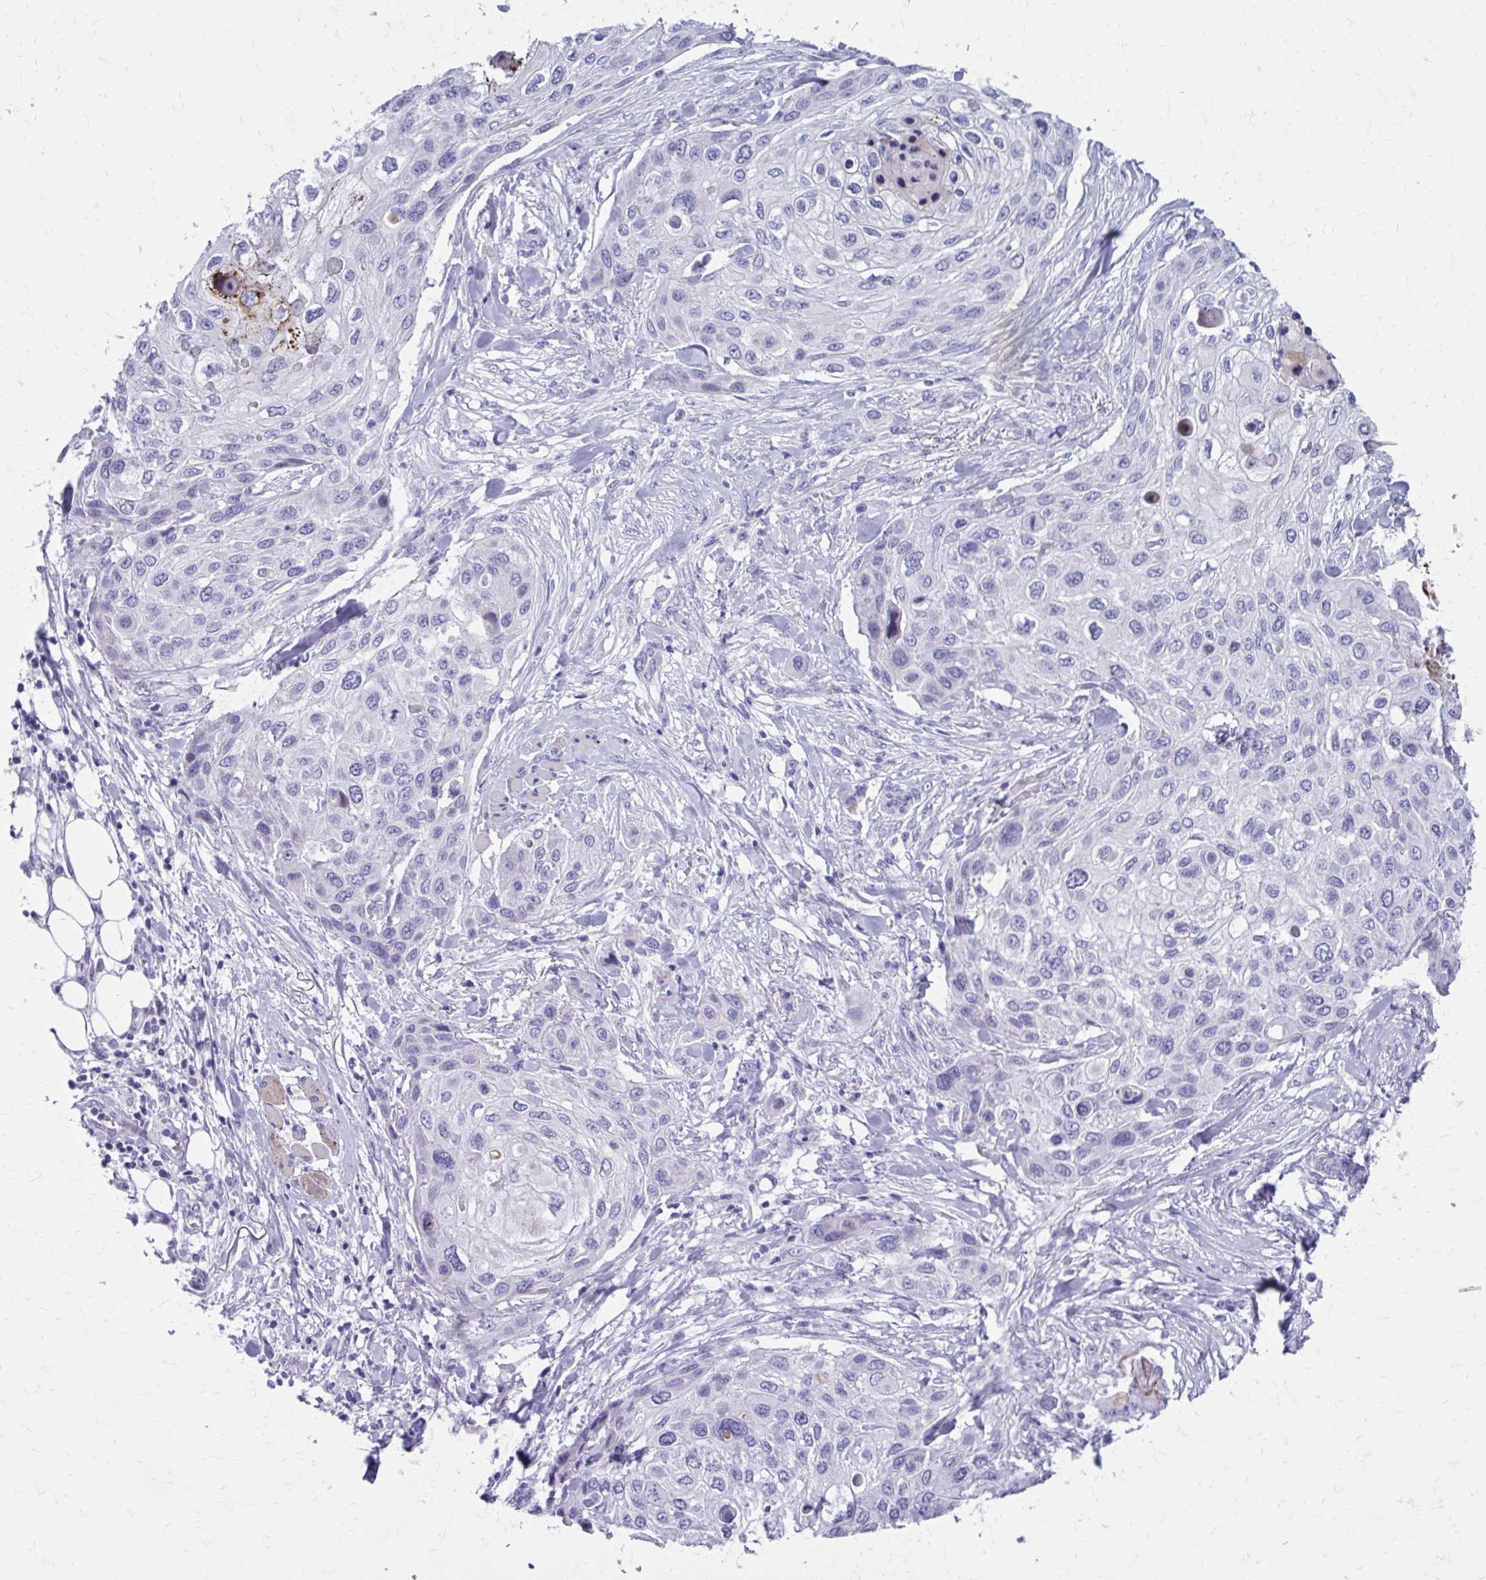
{"staining": {"intensity": "negative", "quantity": "none", "location": "none"}, "tissue": "skin cancer", "cell_type": "Tumor cells", "image_type": "cancer", "snomed": [{"axis": "morphology", "description": "Squamous cell carcinoma, NOS"}, {"axis": "topography", "description": "Skin"}], "caption": "The immunohistochemistry (IHC) photomicrograph has no significant positivity in tumor cells of skin cancer tissue.", "gene": "LCN15", "patient": {"sex": "female", "age": 87}}